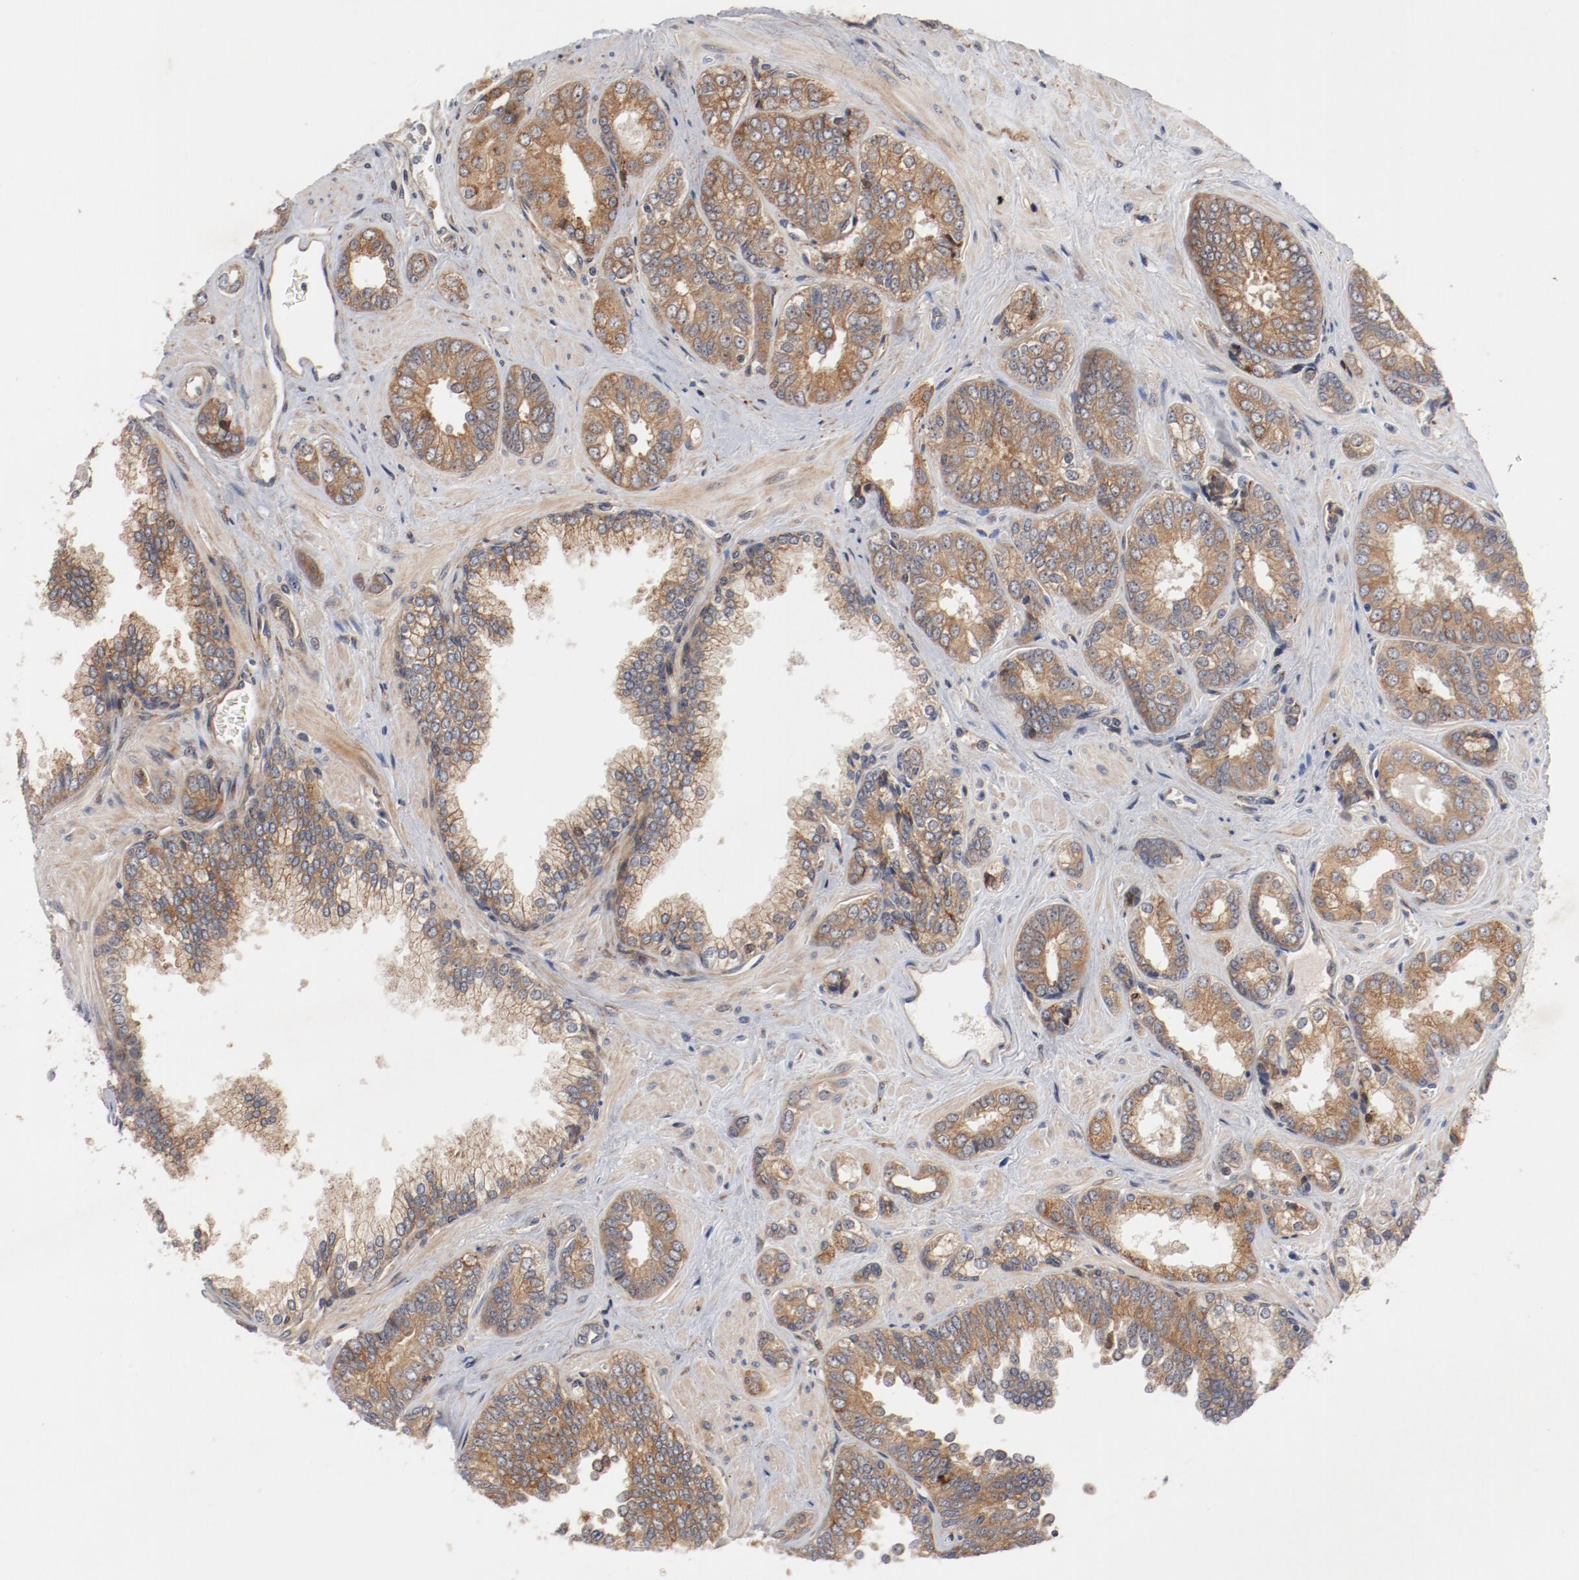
{"staining": {"intensity": "moderate", "quantity": ">75%", "location": "cytoplasmic/membranous"}, "tissue": "prostate cancer", "cell_type": "Tumor cells", "image_type": "cancer", "snomed": [{"axis": "morphology", "description": "Adenocarcinoma, High grade"}, {"axis": "topography", "description": "Prostate"}], "caption": "A histopathology image showing moderate cytoplasmic/membranous positivity in about >75% of tumor cells in prostate adenocarcinoma (high-grade), as visualized by brown immunohistochemical staining.", "gene": "PITPNM2", "patient": {"sex": "male", "age": 67}}